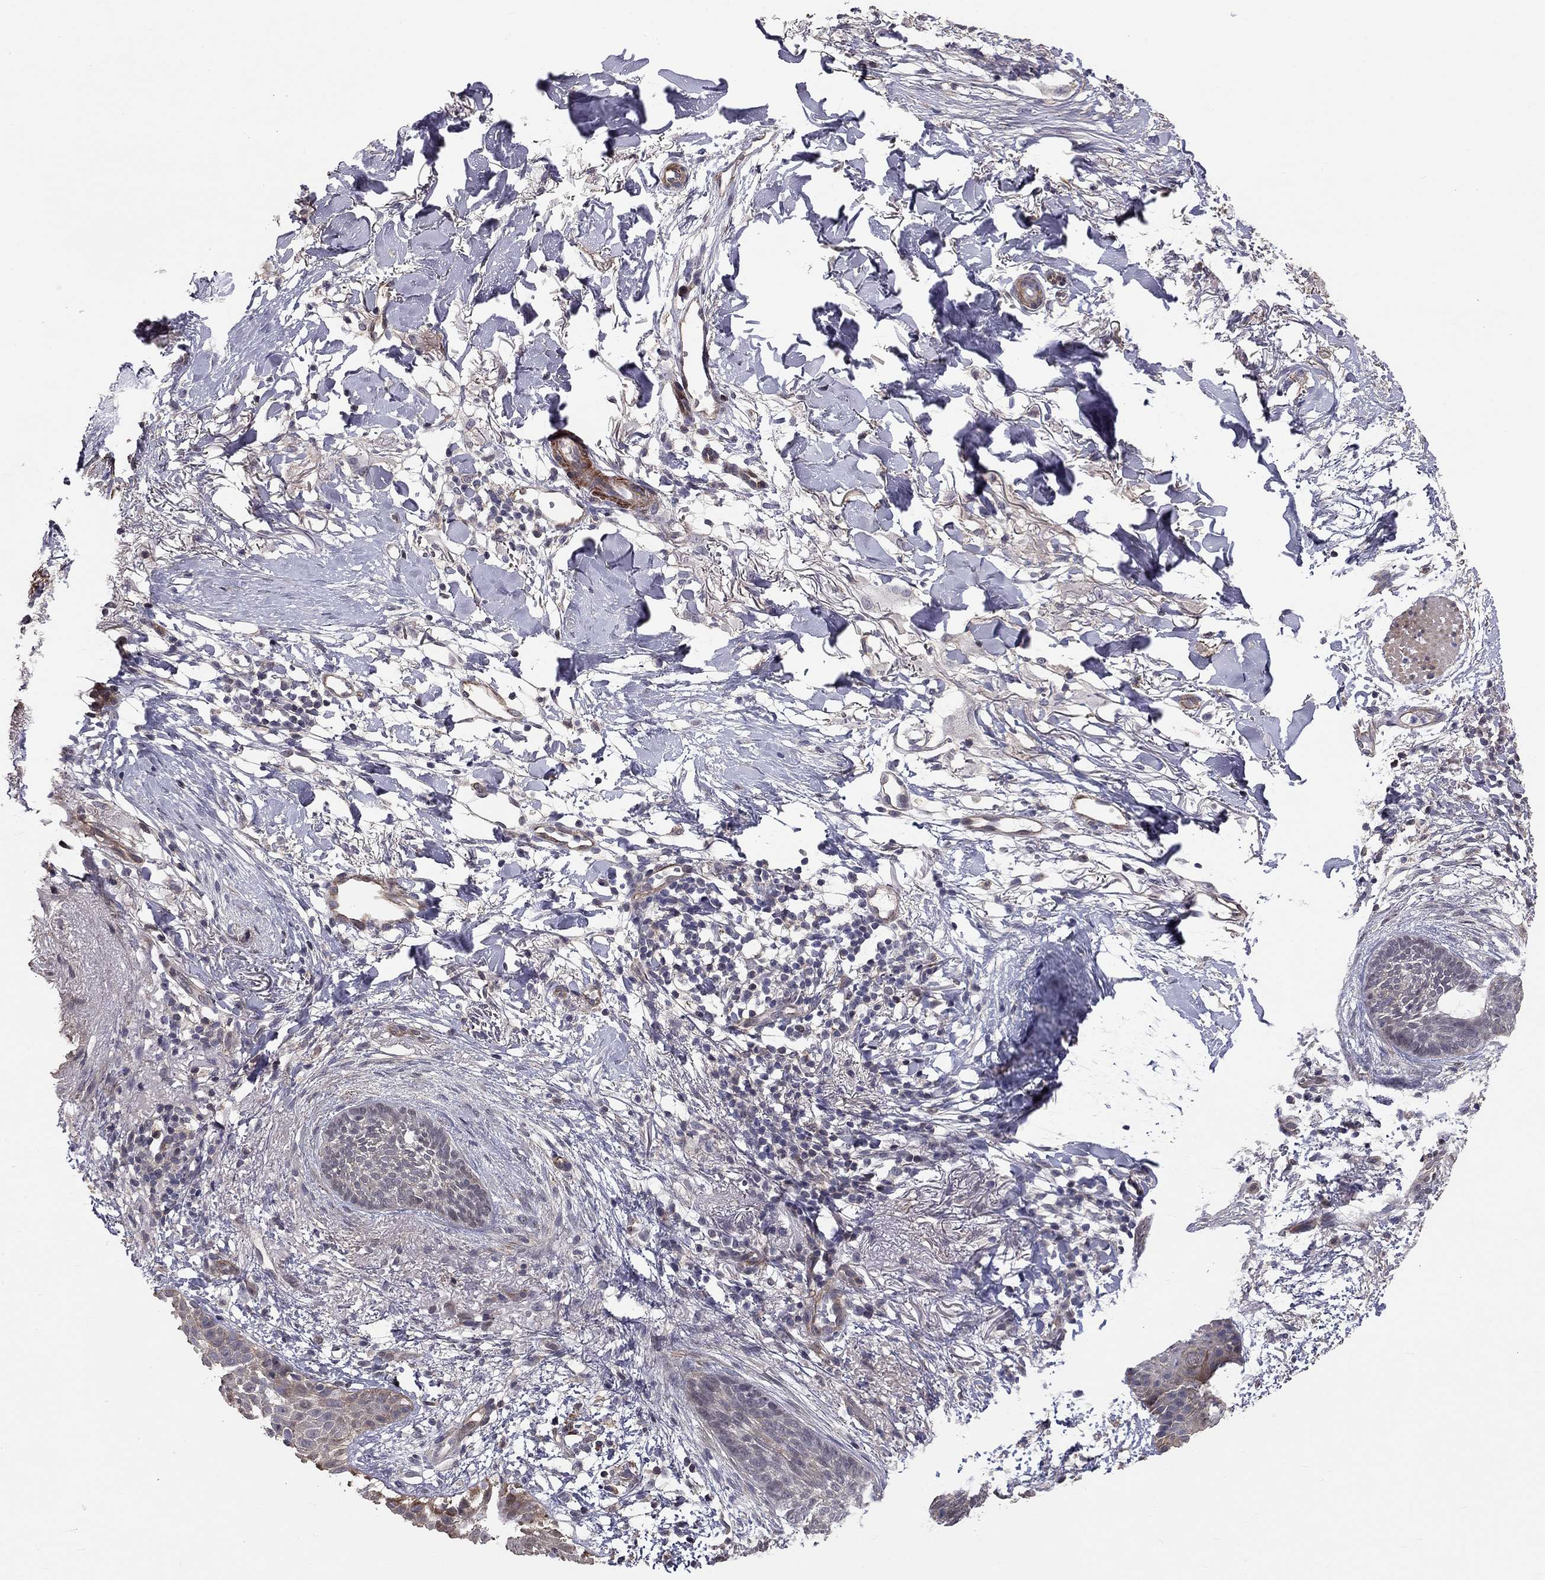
{"staining": {"intensity": "negative", "quantity": "none", "location": "none"}, "tissue": "skin cancer", "cell_type": "Tumor cells", "image_type": "cancer", "snomed": [{"axis": "morphology", "description": "Normal tissue, NOS"}, {"axis": "morphology", "description": "Basal cell carcinoma"}, {"axis": "topography", "description": "Skin"}], "caption": "This histopathology image is of basal cell carcinoma (skin) stained with IHC to label a protein in brown with the nuclei are counter-stained blue. There is no staining in tumor cells.", "gene": "GJB4", "patient": {"sex": "male", "age": 84}}